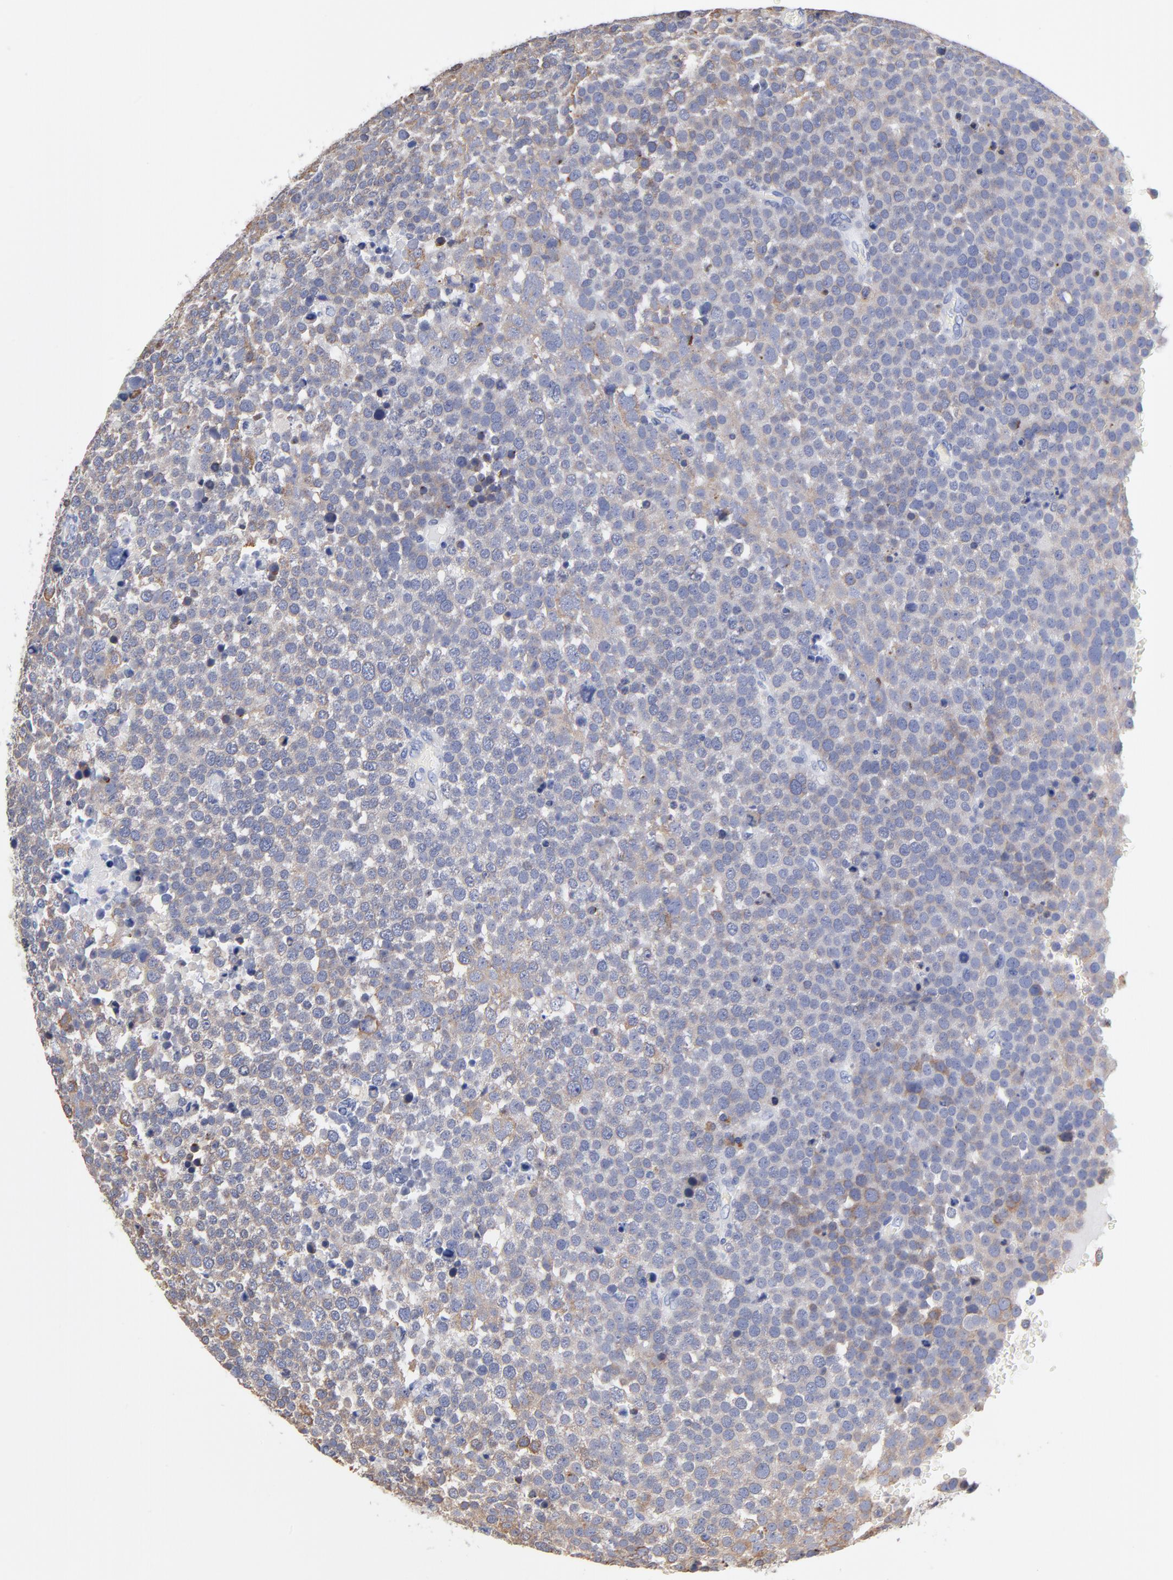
{"staining": {"intensity": "weak", "quantity": ">75%", "location": "cytoplasmic/membranous"}, "tissue": "testis cancer", "cell_type": "Tumor cells", "image_type": "cancer", "snomed": [{"axis": "morphology", "description": "Seminoma, NOS"}, {"axis": "topography", "description": "Testis"}], "caption": "A high-resolution photomicrograph shows immunohistochemistry staining of seminoma (testis), which reveals weak cytoplasmic/membranous positivity in approximately >75% of tumor cells. Immunohistochemistry stains the protein in brown and the nuclei are stained blue.", "gene": "LAX1", "patient": {"sex": "male", "age": 71}}